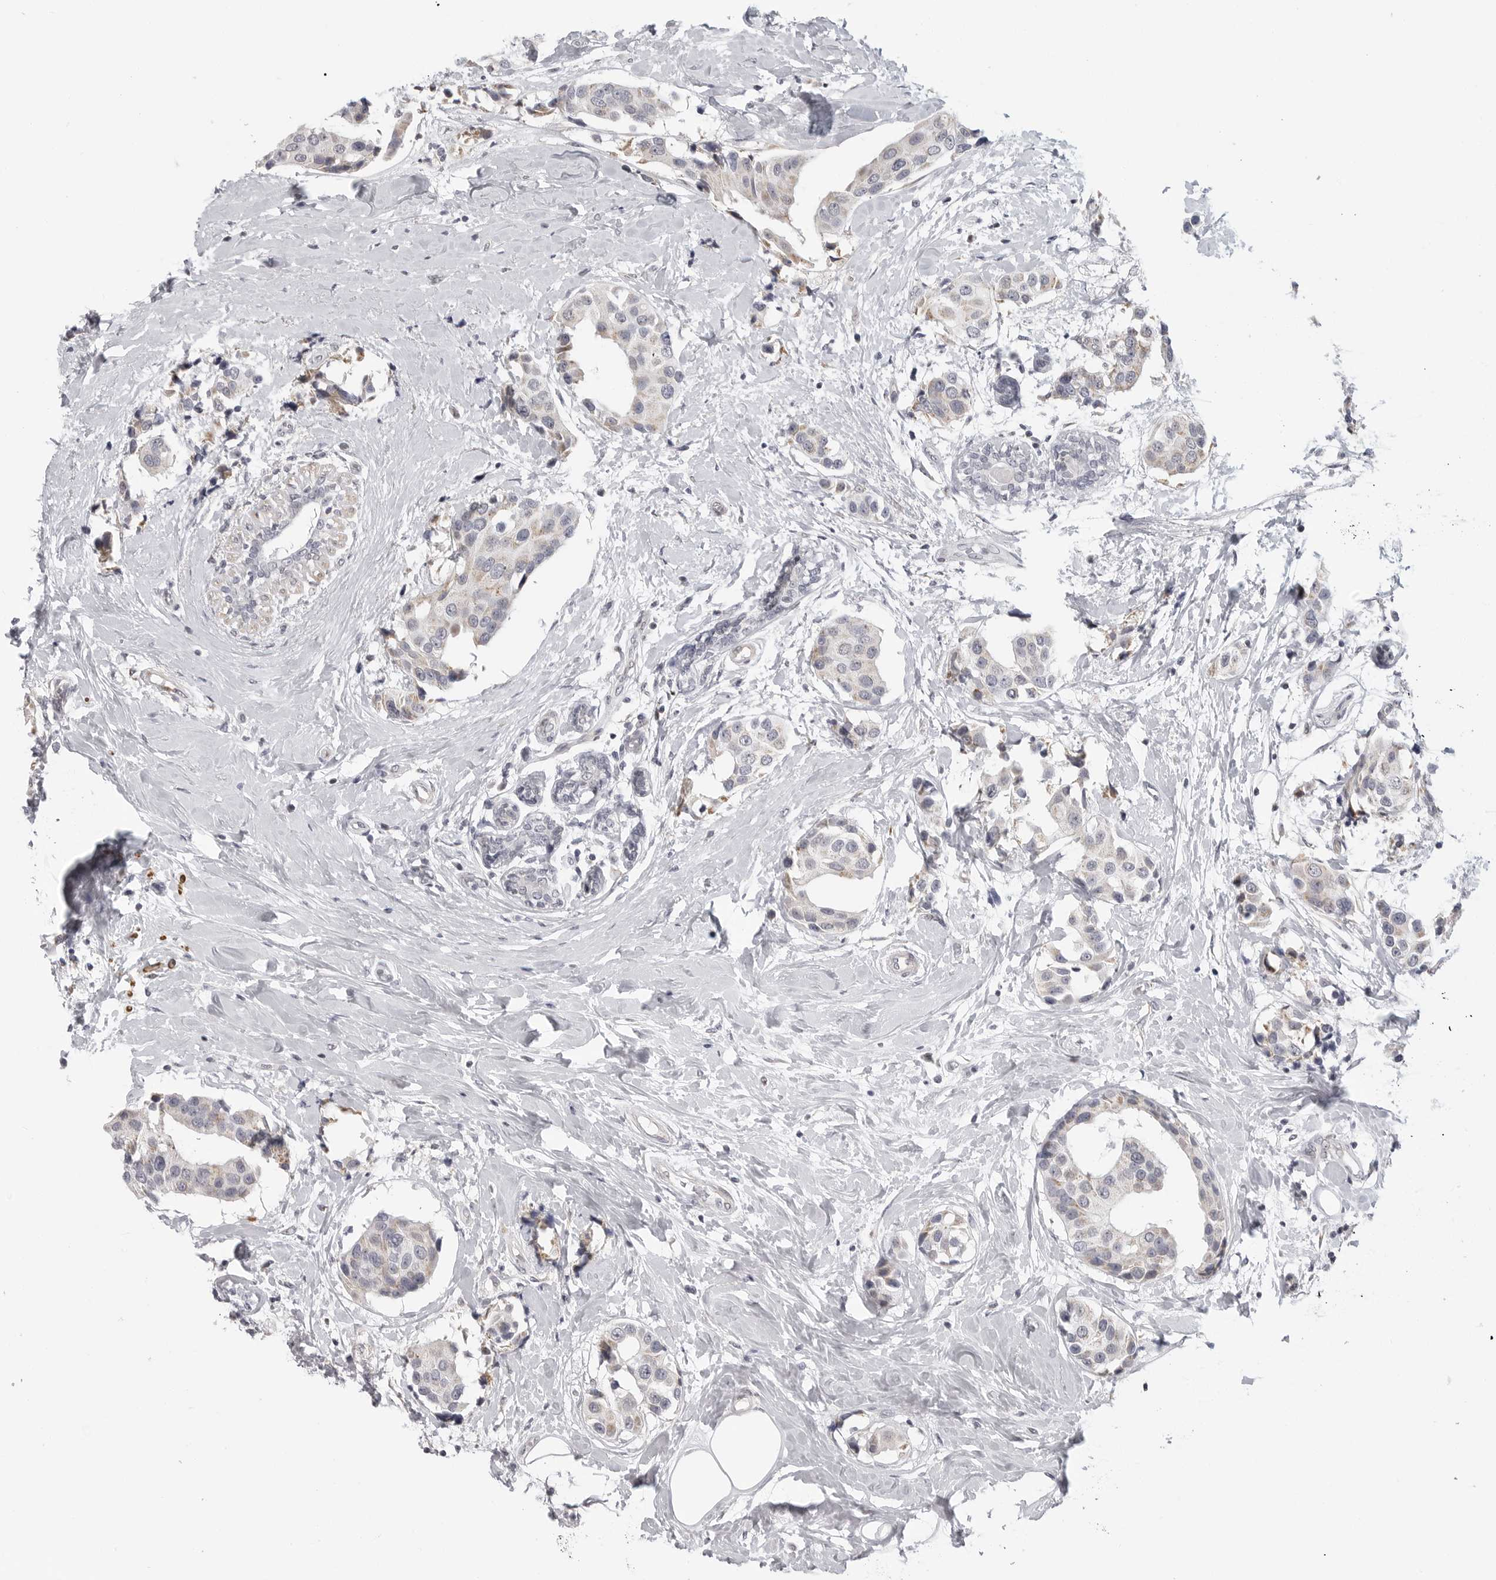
{"staining": {"intensity": "negative", "quantity": "none", "location": "none"}, "tissue": "breast cancer", "cell_type": "Tumor cells", "image_type": "cancer", "snomed": [{"axis": "morphology", "description": "Normal tissue, NOS"}, {"axis": "morphology", "description": "Duct carcinoma"}, {"axis": "topography", "description": "Breast"}], "caption": "Immunohistochemistry micrograph of neoplastic tissue: breast infiltrating ductal carcinoma stained with DAB (3,3'-diaminobenzidine) displays no significant protein positivity in tumor cells.", "gene": "MAP7D1", "patient": {"sex": "female", "age": 39}}